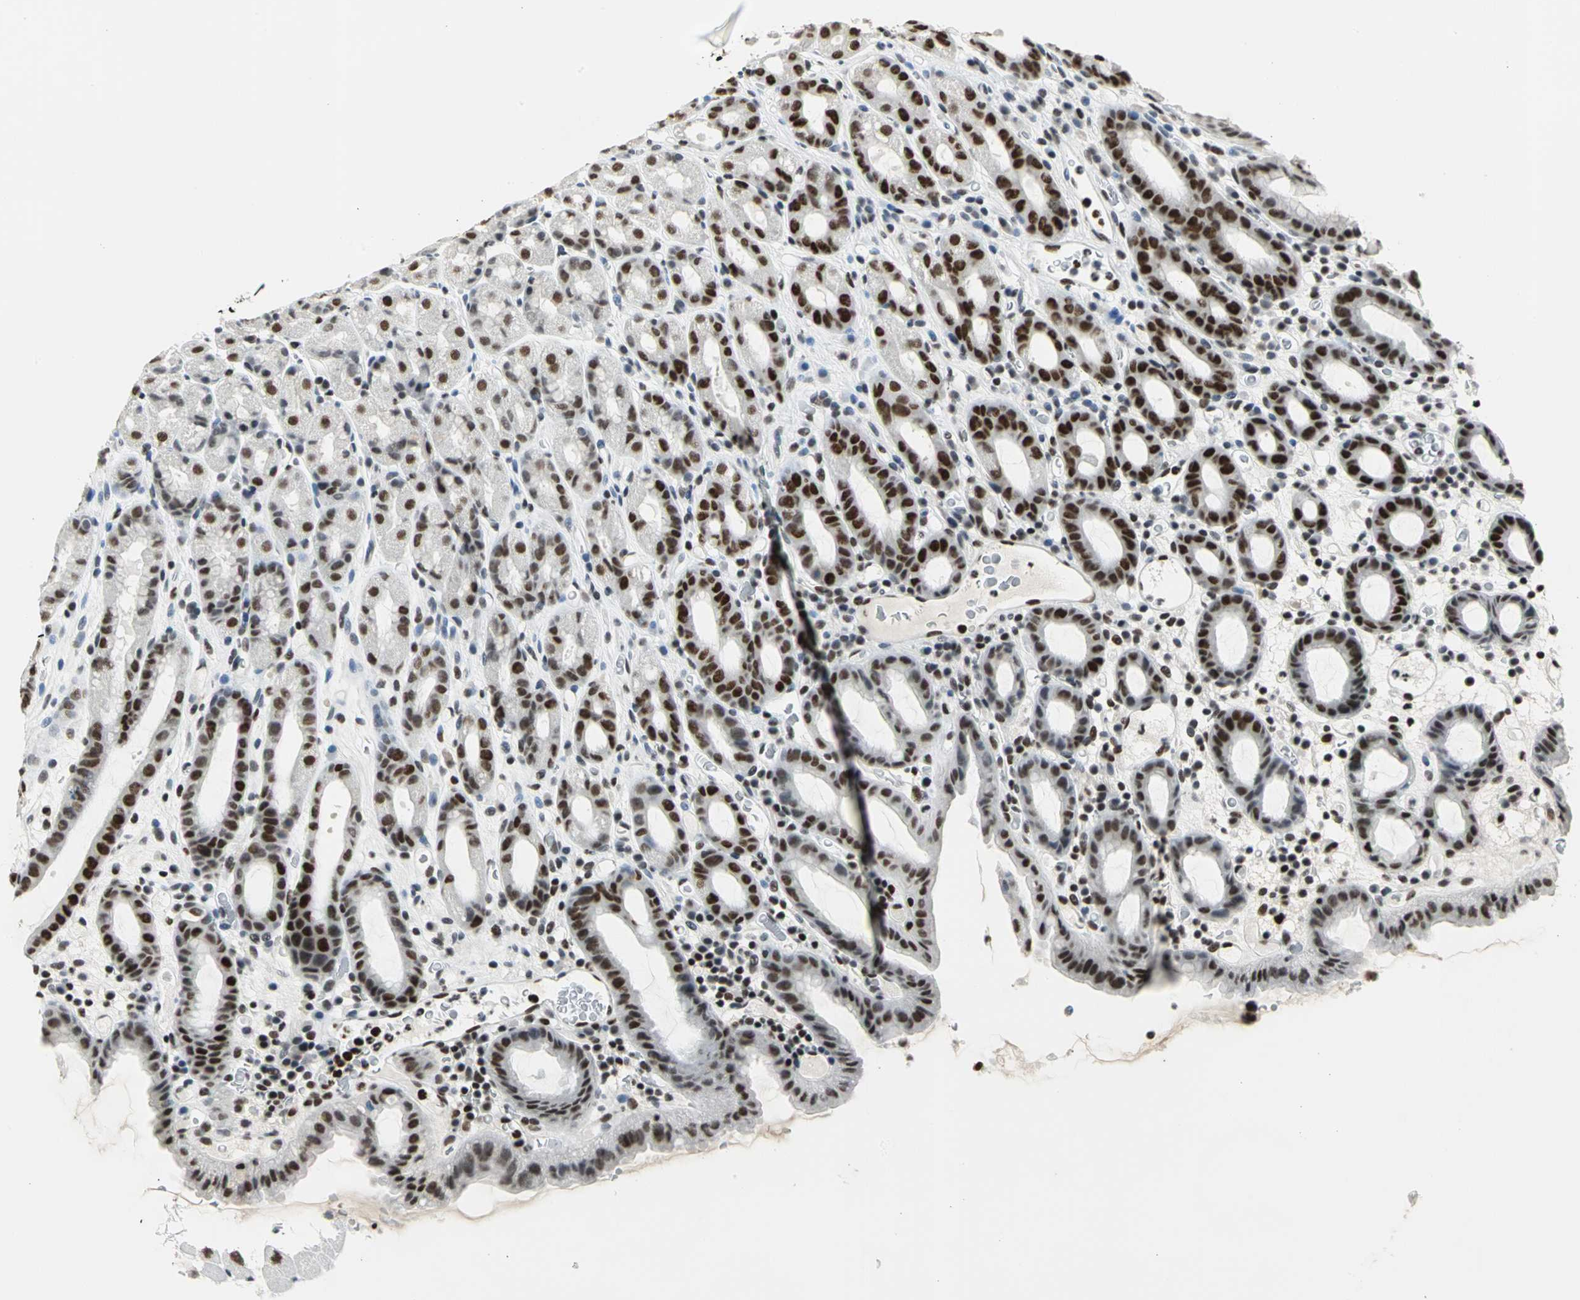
{"staining": {"intensity": "strong", "quantity": ">75%", "location": "nuclear"}, "tissue": "stomach", "cell_type": "Glandular cells", "image_type": "normal", "snomed": [{"axis": "morphology", "description": "Normal tissue, NOS"}, {"axis": "topography", "description": "Stomach, upper"}], "caption": "This photomicrograph exhibits IHC staining of benign stomach, with high strong nuclear positivity in approximately >75% of glandular cells.", "gene": "HNRNPD", "patient": {"sex": "male", "age": 68}}